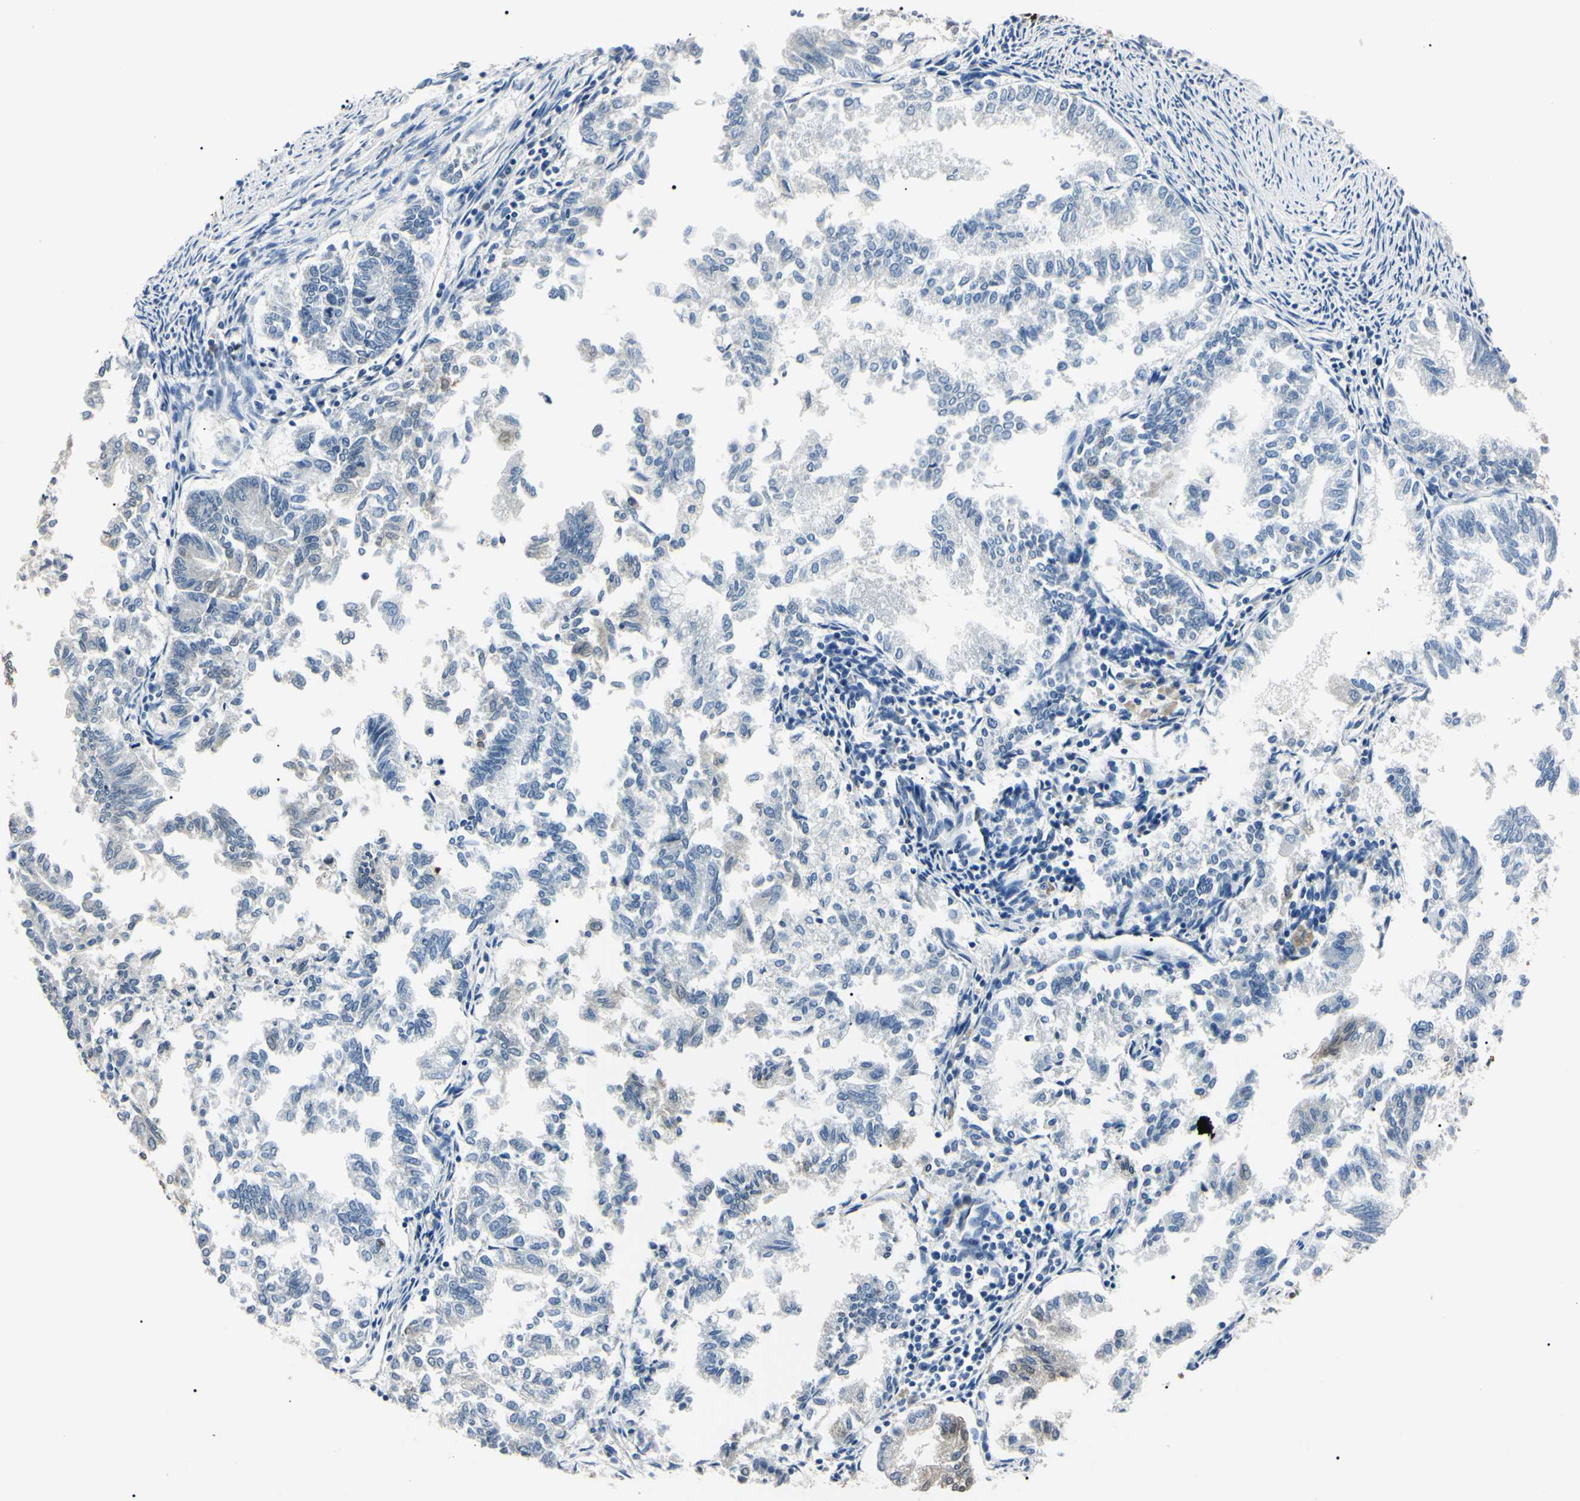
{"staining": {"intensity": "negative", "quantity": "none", "location": "none"}, "tissue": "endometrial cancer", "cell_type": "Tumor cells", "image_type": "cancer", "snomed": [{"axis": "morphology", "description": "Necrosis, NOS"}, {"axis": "morphology", "description": "Adenocarcinoma, NOS"}, {"axis": "topography", "description": "Endometrium"}], "caption": "Human endometrial cancer (adenocarcinoma) stained for a protein using IHC demonstrates no expression in tumor cells.", "gene": "AKR1C3", "patient": {"sex": "female", "age": 79}}